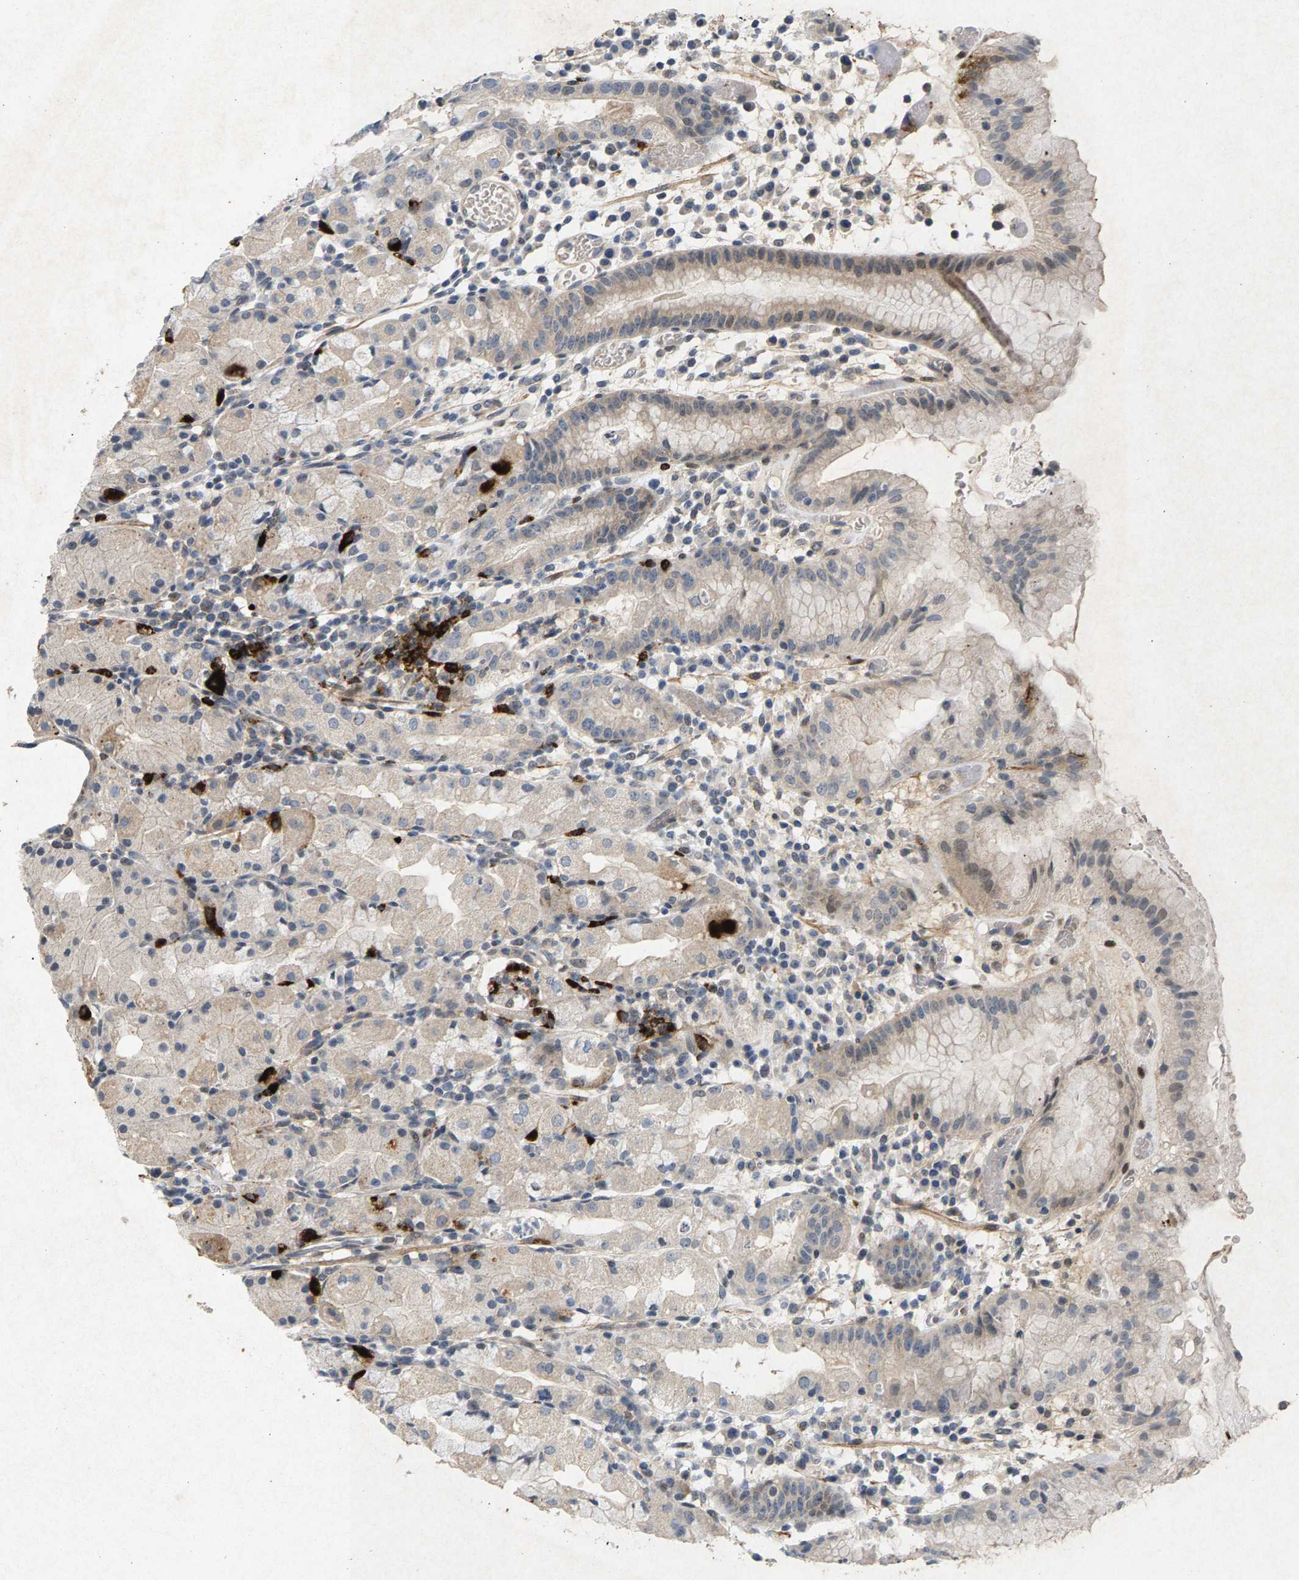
{"staining": {"intensity": "strong", "quantity": "<25%", "location": "cytoplasmic/membranous"}, "tissue": "stomach", "cell_type": "Glandular cells", "image_type": "normal", "snomed": [{"axis": "morphology", "description": "Normal tissue, NOS"}, {"axis": "topography", "description": "Stomach"}, {"axis": "topography", "description": "Stomach, lower"}], "caption": "The micrograph displays staining of normal stomach, revealing strong cytoplasmic/membranous protein staining (brown color) within glandular cells.", "gene": "ZPR1", "patient": {"sex": "female", "age": 75}}